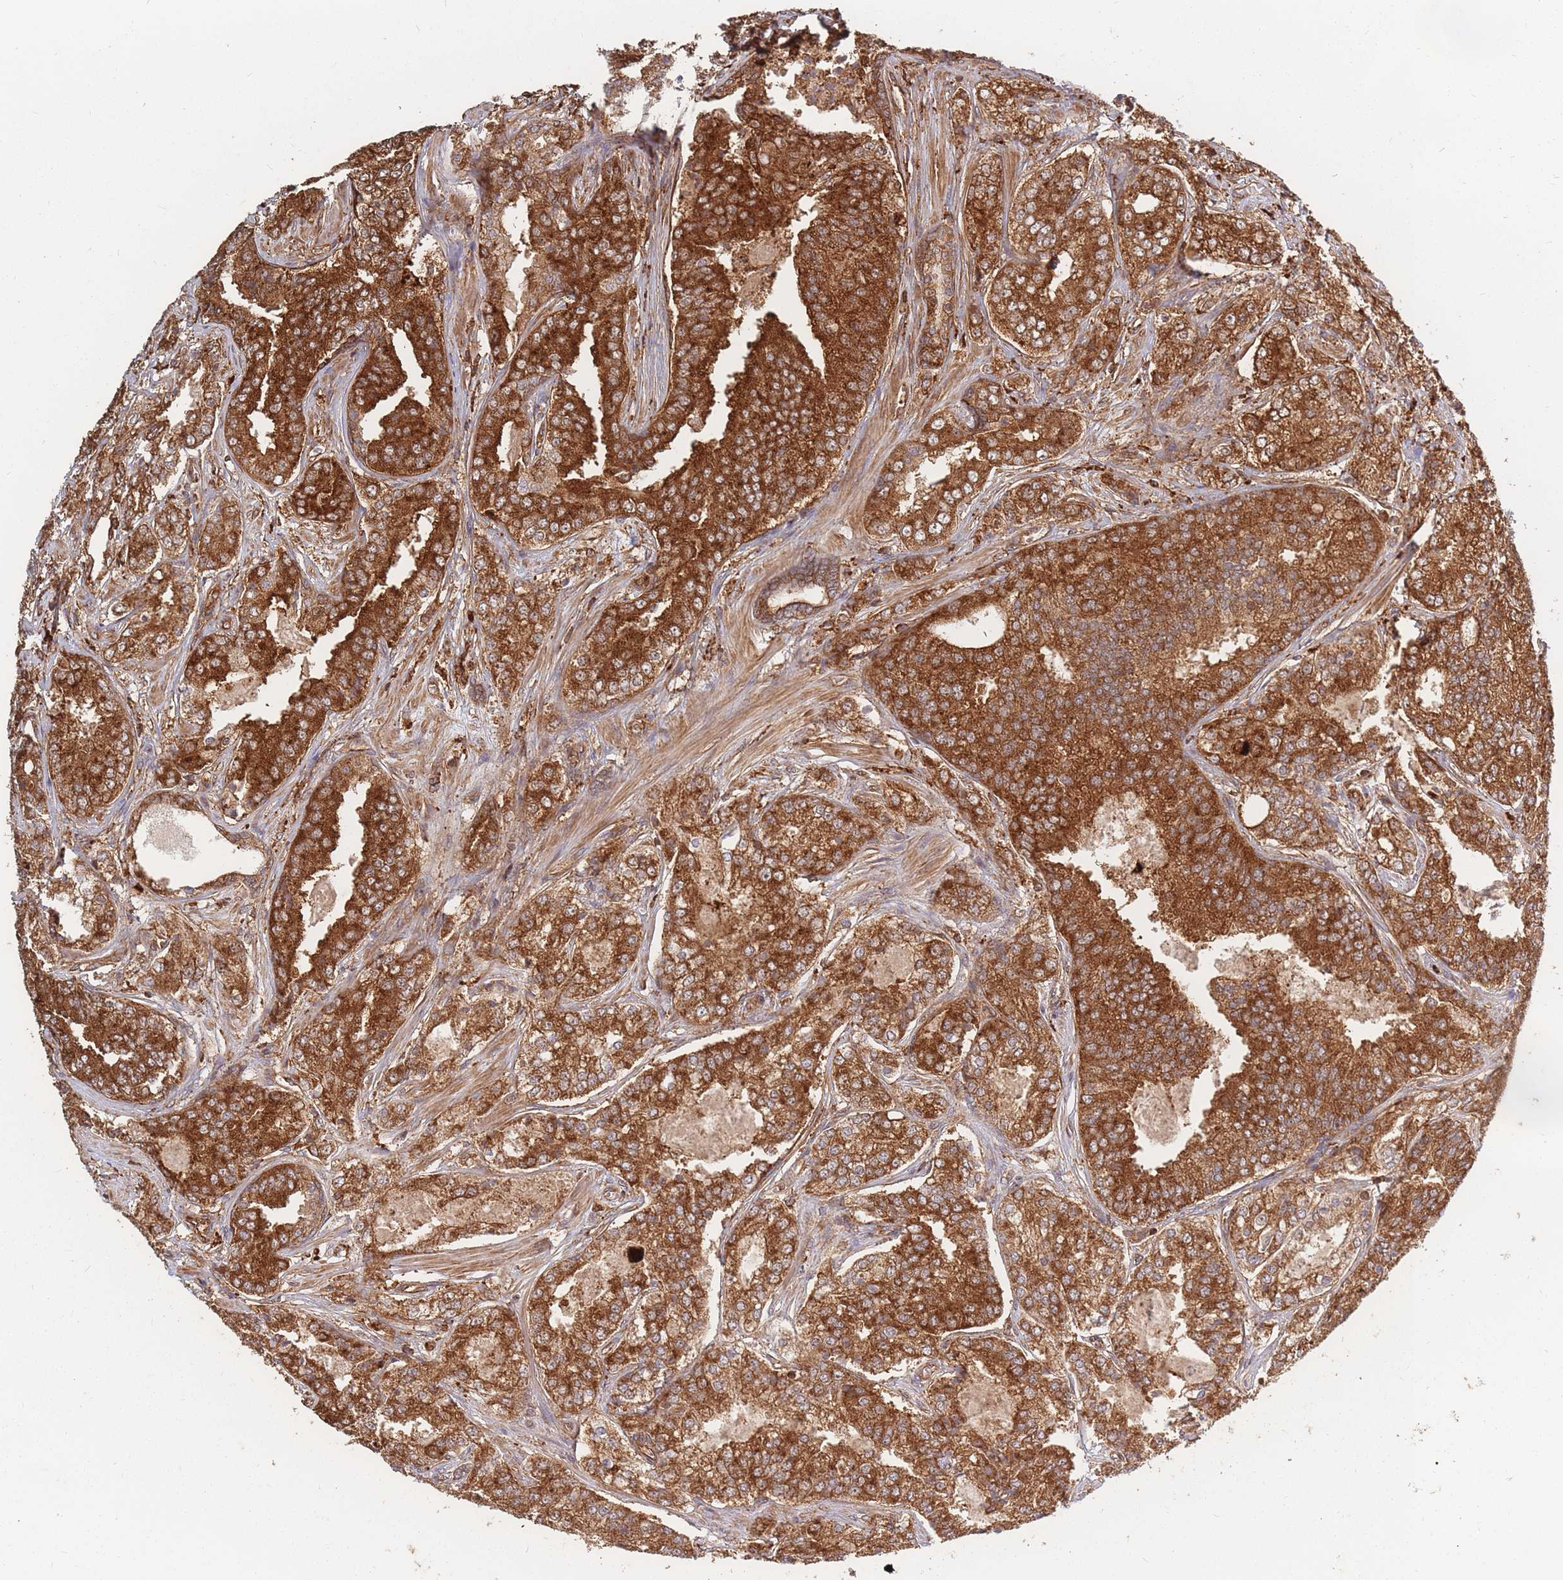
{"staining": {"intensity": "strong", "quantity": ">75%", "location": "cytoplasmic/membranous"}, "tissue": "prostate cancer", "cell_type": "Tumor cells", "image_type": "cancer", "snomed": [{"axis": "morphology", "description": "Adenocarcinoma, High grade"}, {"axis": "topography", "description": "Prostate"}], "caption": "This is a histology image of IHC staining of prostate cancer, which shows strong staining in the cytoplasmic/membranous of tumor cells.", "gene": "RASSF2", "patient": {"sex": "male", "age": 63}}